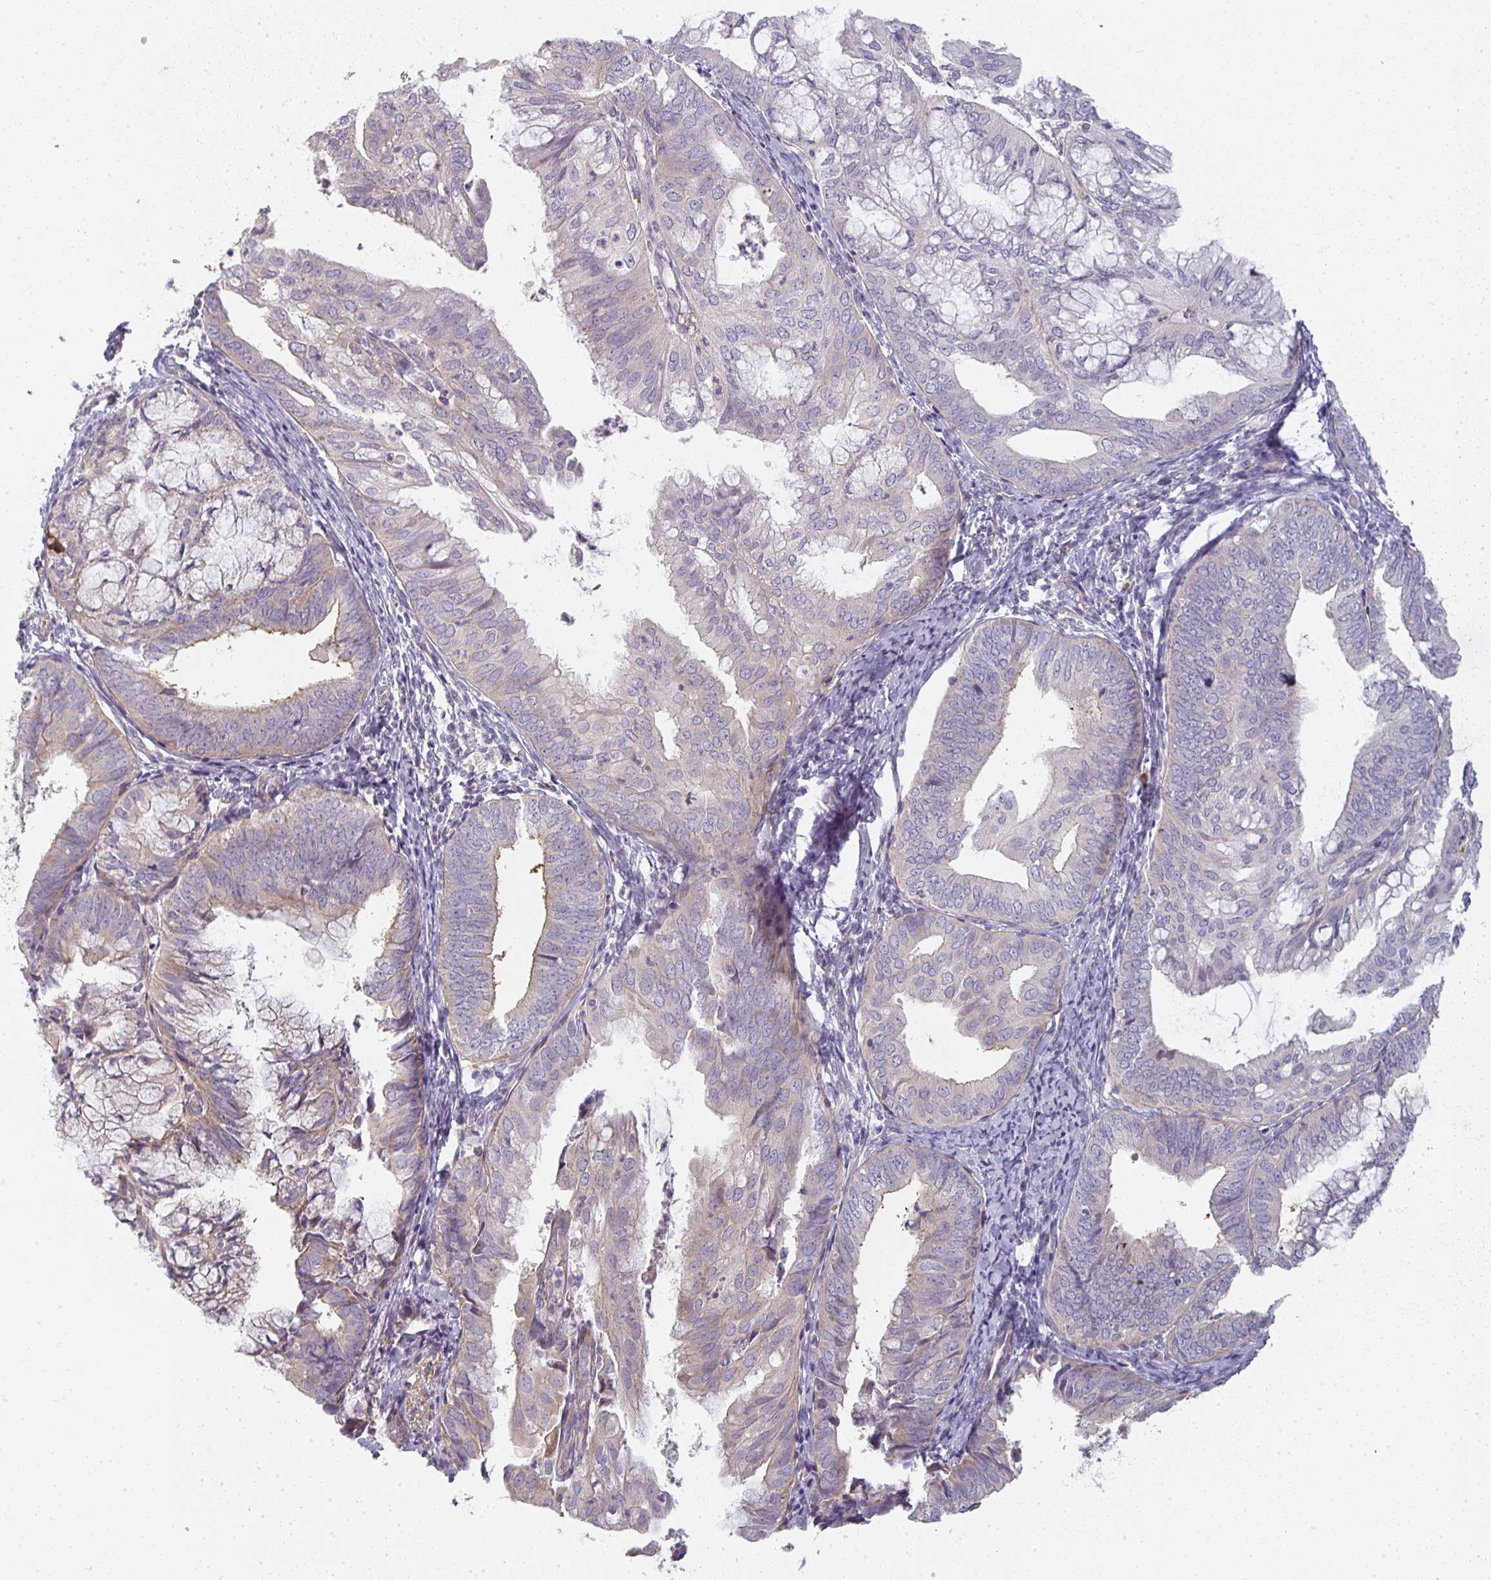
{"staining": {"intensity": "weak", "quantity": "<25%", "location": "cytoplasmic/membranous"}, "tissue": "endometrial cancer", "cell_type": "Tumor cells", "image_type": "cancer", "snomed": [{"axis": "morphology", "description": "Adenocarcinoma, NOS"}, {"axis": "topography", "description": "Endometrium"}], "caption": "Tumor cells are negative for protein expression in human endometrial cancer (adenocarcinoma).", "gene": "CTHRC1", "patient": {"sex": "female", "age": 75}}